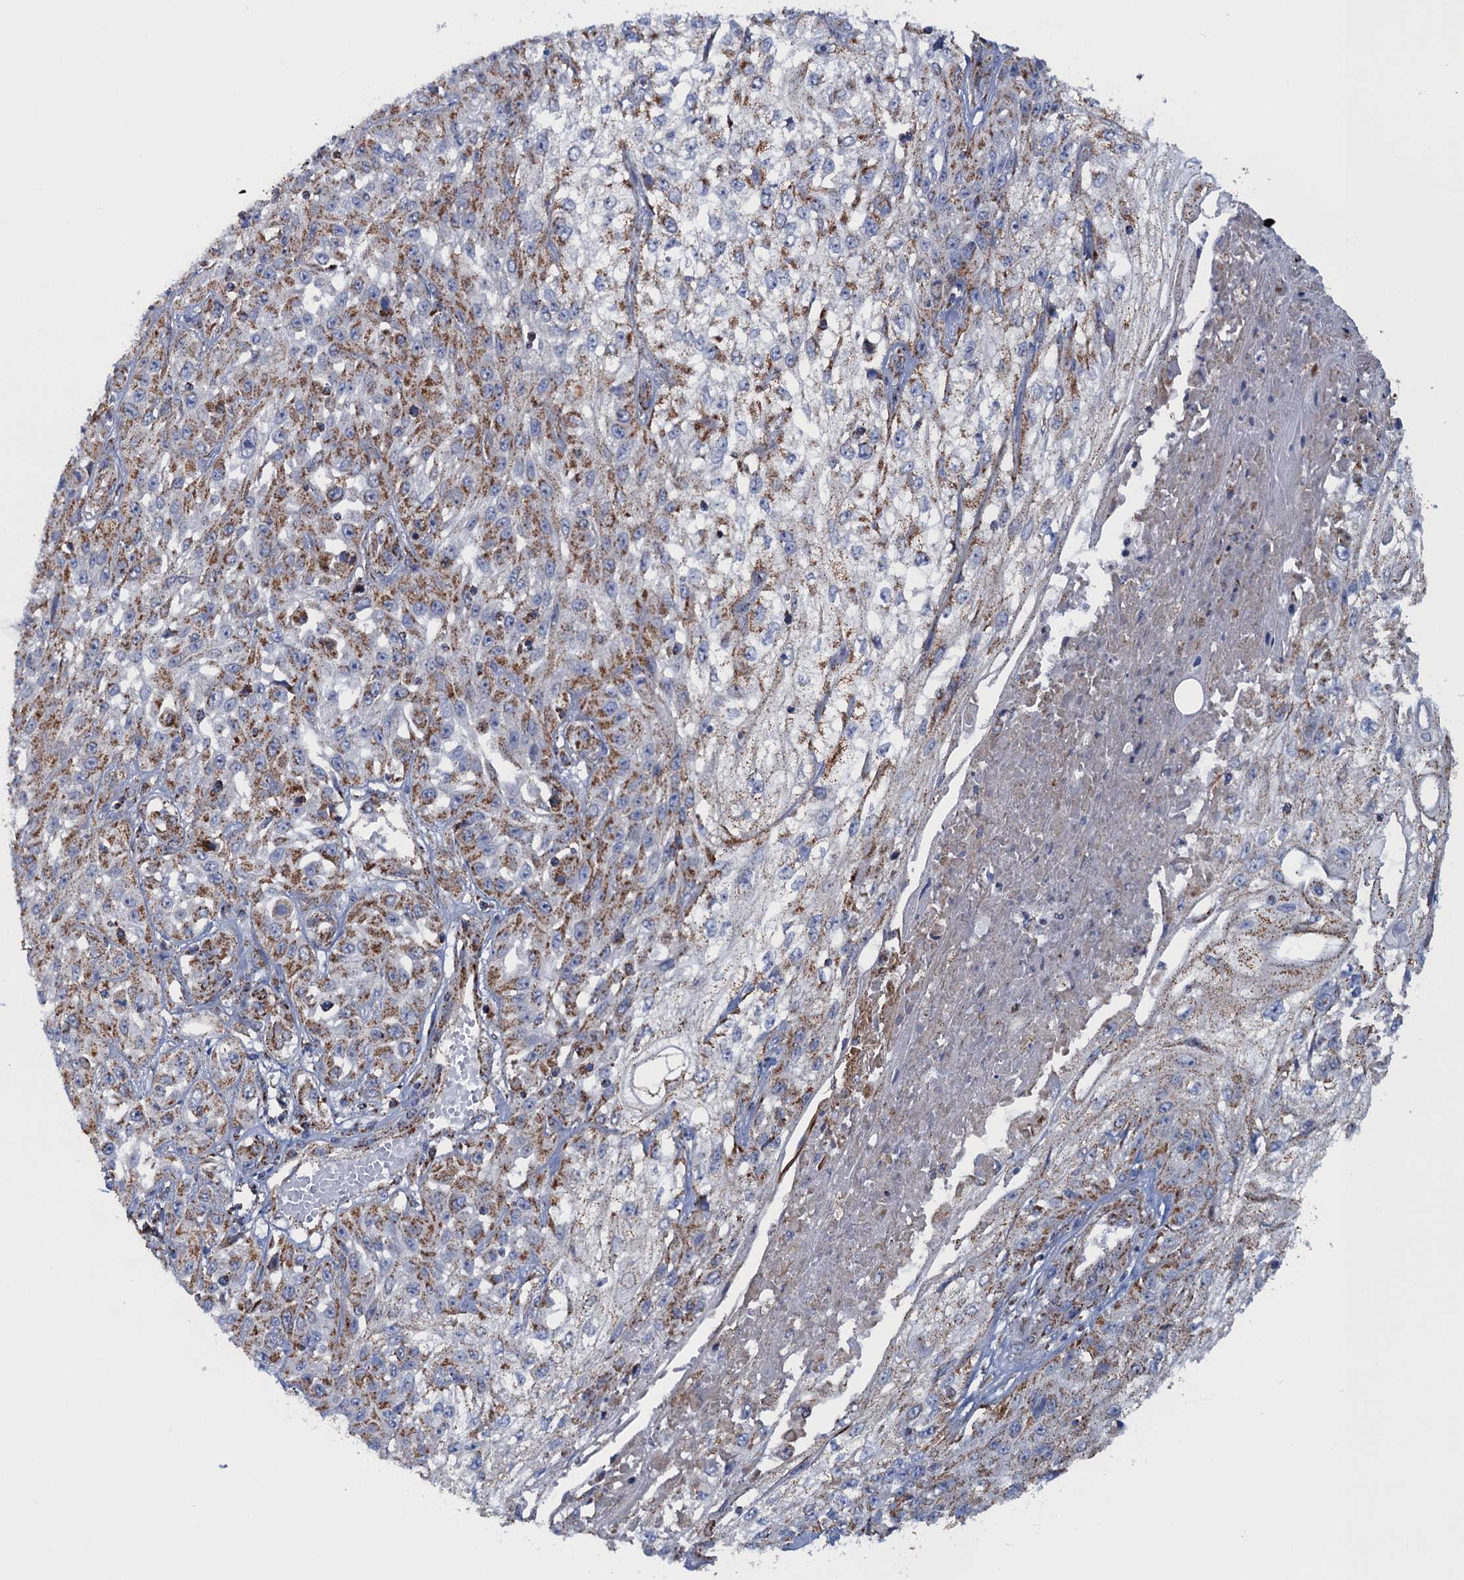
{"staining": {"intensity": "moderate", "quantity": ">75%", "location": "cytoplasmic/membranous"}, "tissue": "skin cancer", "cell_type": "Tumor cells", "image_type": "cancer", "snomed": [{"axis": "morphology", "description": "Squamous cell carcinoma, NOS"}, {"axis": "morphology", "description": "Squamous cell carcinoma, metastatic, NOS"}, {"axis": "topography", "description": "Skin"}, {"axis": "topography", "description": "Lymph node"}], "caption": "About >75% of tumor cells in human metastatic squamous cell carcinoma (skin) demonstrate moderate cytoplasmic/membranous protein expression as visualized by brown immunohistochemical staining.", "gene": "GTPBP3", "patient": {"sex": "male", "age": 75}}